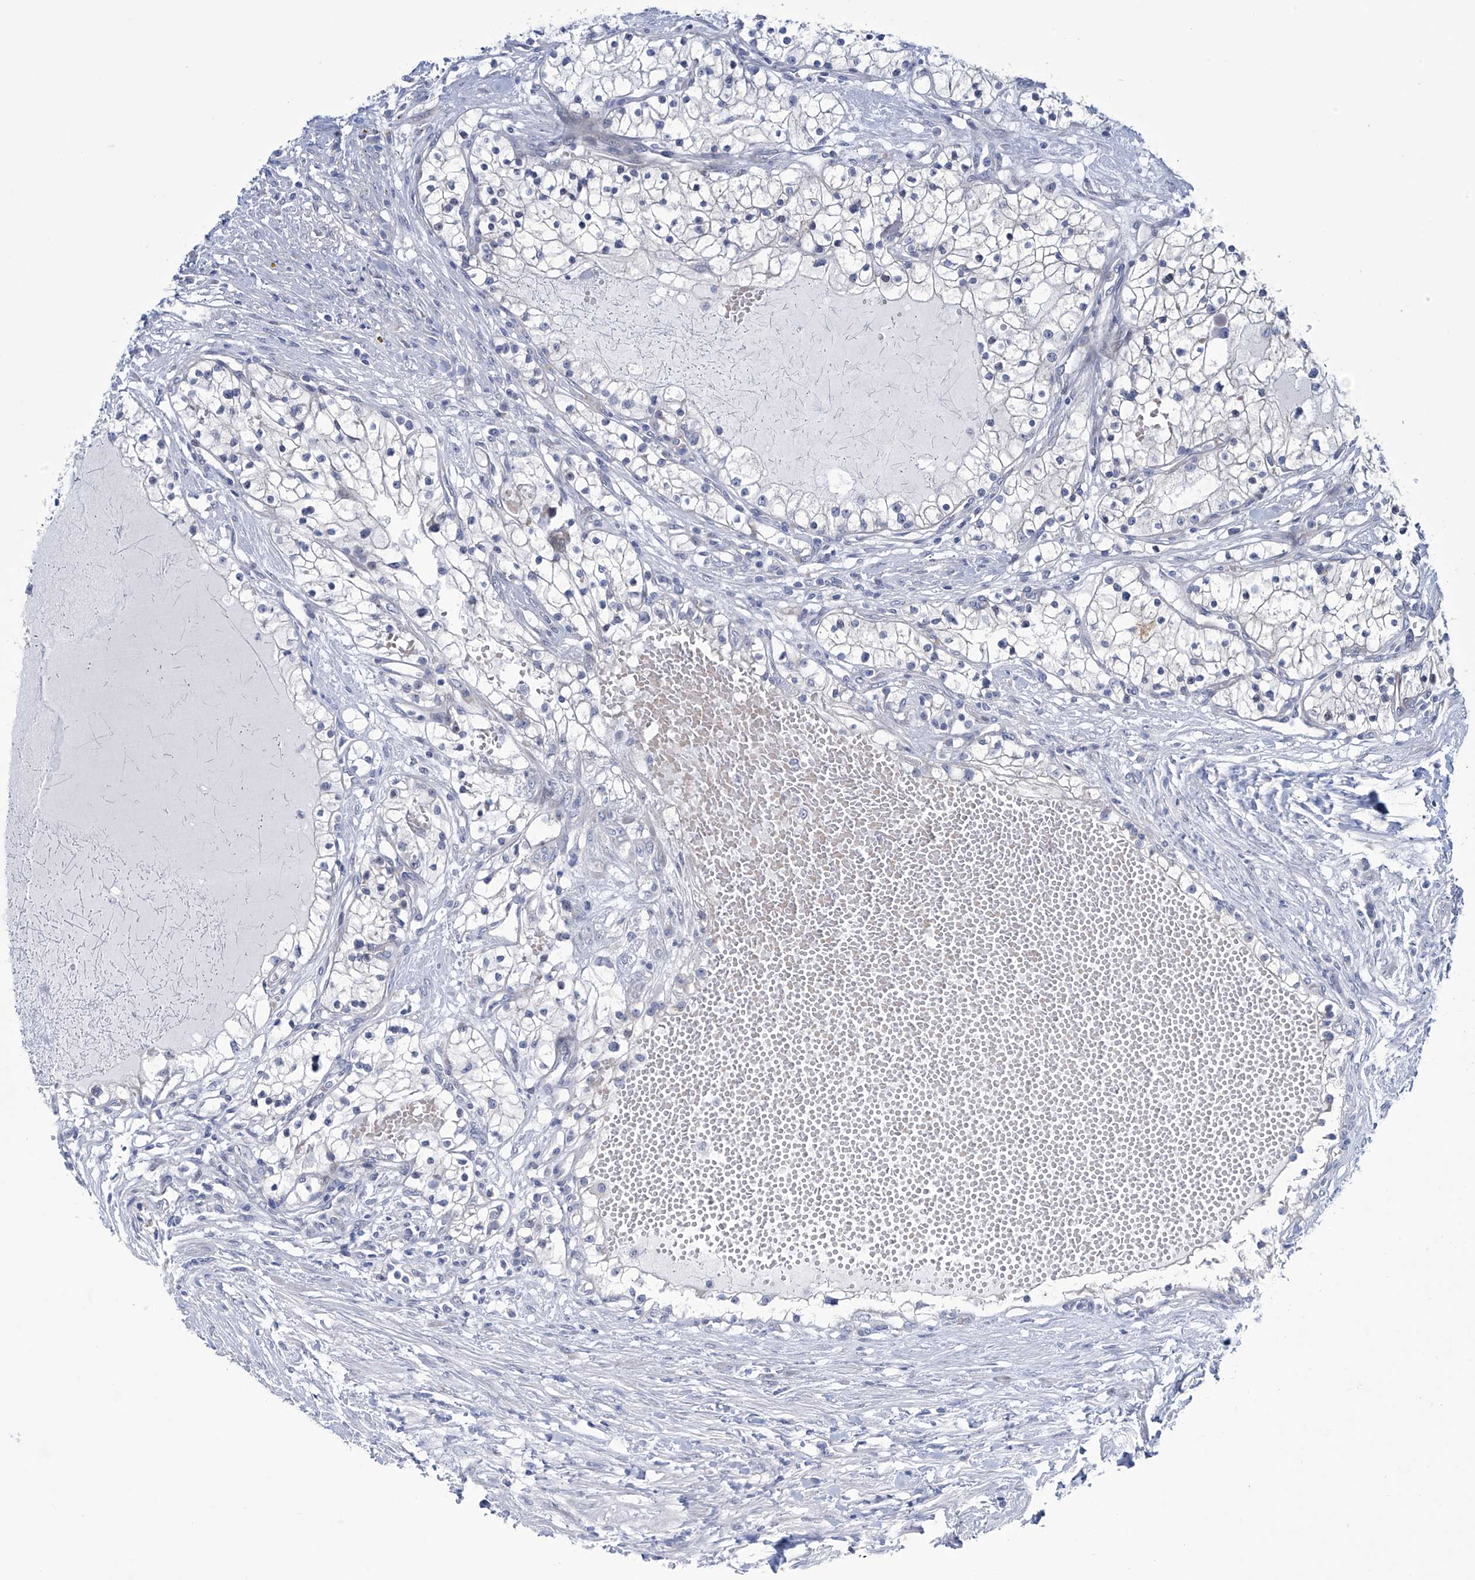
{"staining": {"intensity": "negative", "quantity": "none", "location": "none"}, "tissue": "renal cancer", "cell_type": "Tumor cells", "image_type": "cancer", "snomed": [{"axis": "morphology", "description": "Normal tissue, NOS"}, {"axis": "morphology", "description": "Adenocarcinoma, NOS"}, {"axis": "topography", "description": "Kidney"}], "caption": "Adenocarcinoma (renal) was stained to show a protein in brown. There is no significant positivity in tumor cells.", "gene": "TRIM60", "patient": {"sex": "male", "age": 68}}